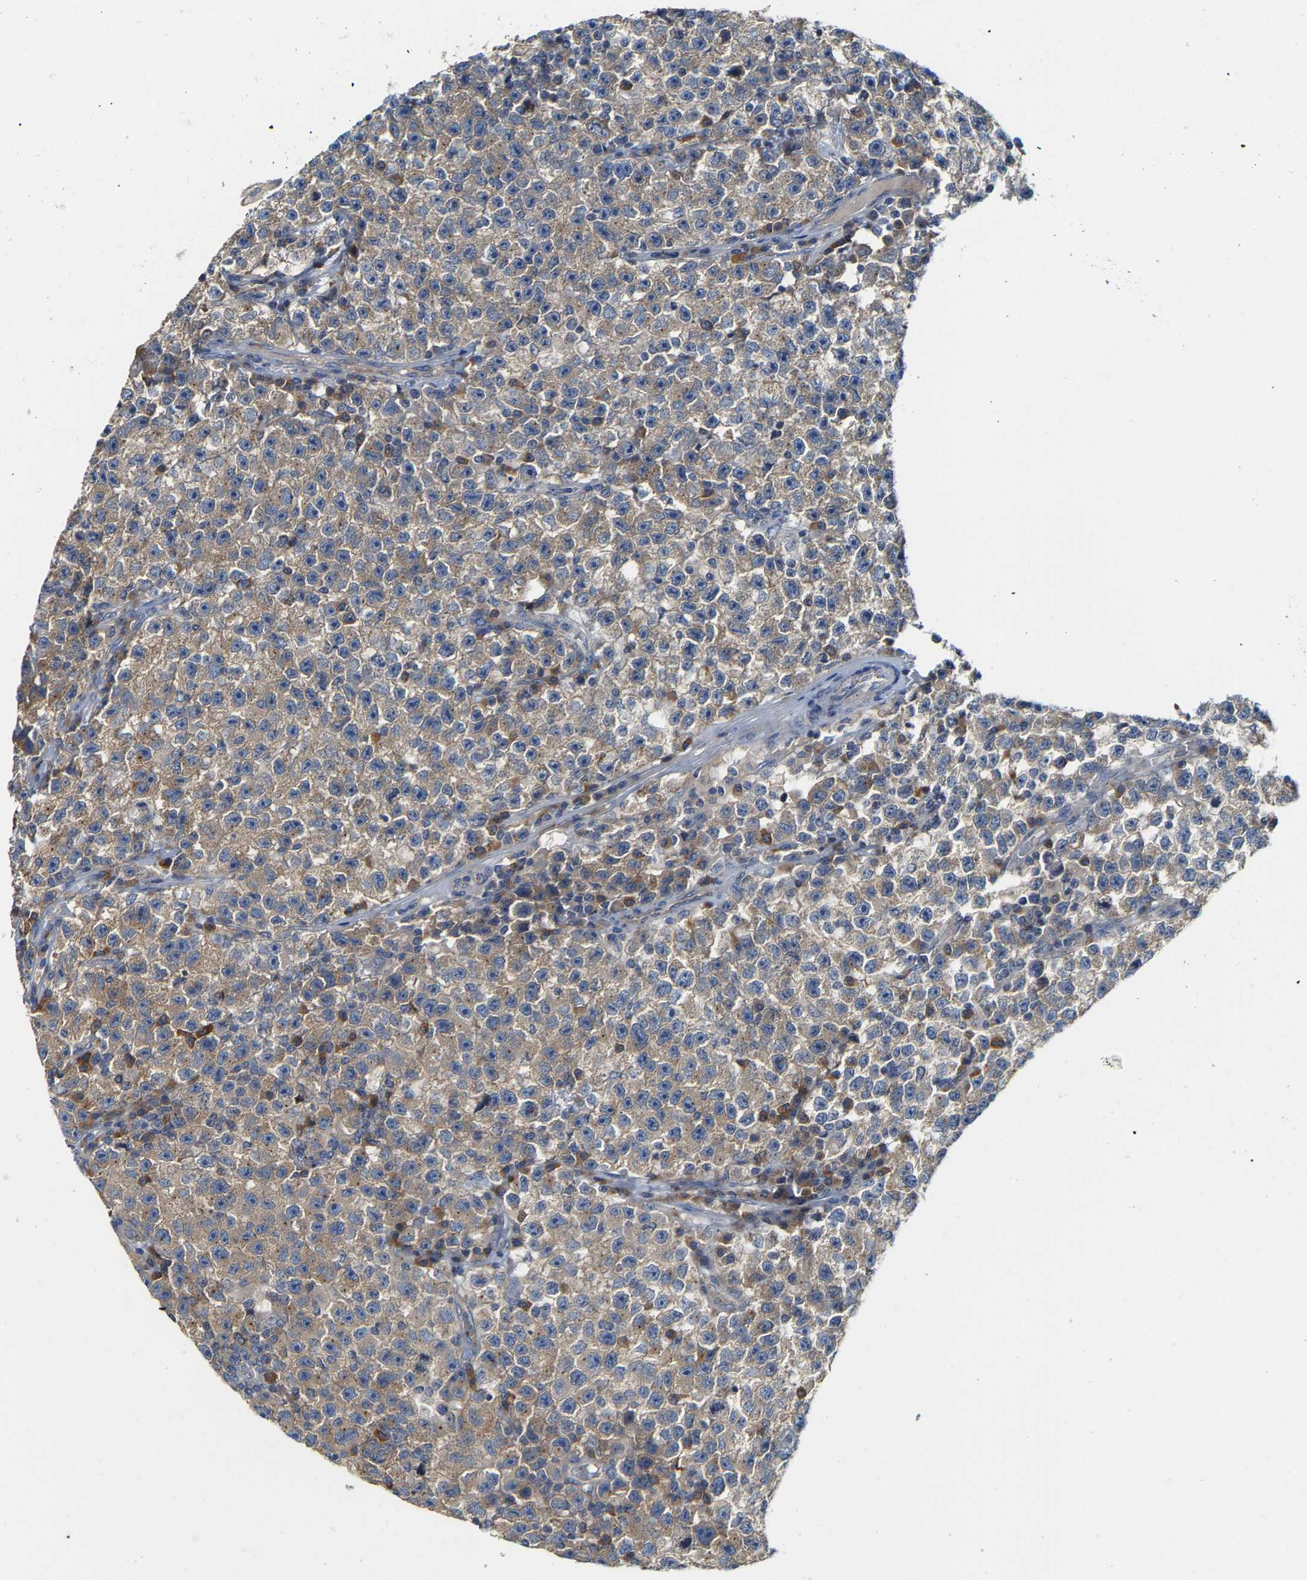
{"staining": {"intensity": "weak", "quantity": ">75%", "location": "cytoplasmic/membranous"}, "tissue": "testis cancer", "cell_type": "Tumor cells", "image_type": "cancer", "snomed": [{"axis": "morphology", "description": "Seminoma, NOS"}, {"axis": "topography", "description": "Testis"}], "caption": "Protein expression analysis of seminoma (testis) exhibits weak cytoplasmic/membranous positivity in approximately >75% of tumor cells. (DAB (3,3'-diaminobenzidine) IHC, brown staining for protein, blue staining for nuclei).", "gene": "PCNT", "patient": {"sex": "male", "age": 22}}